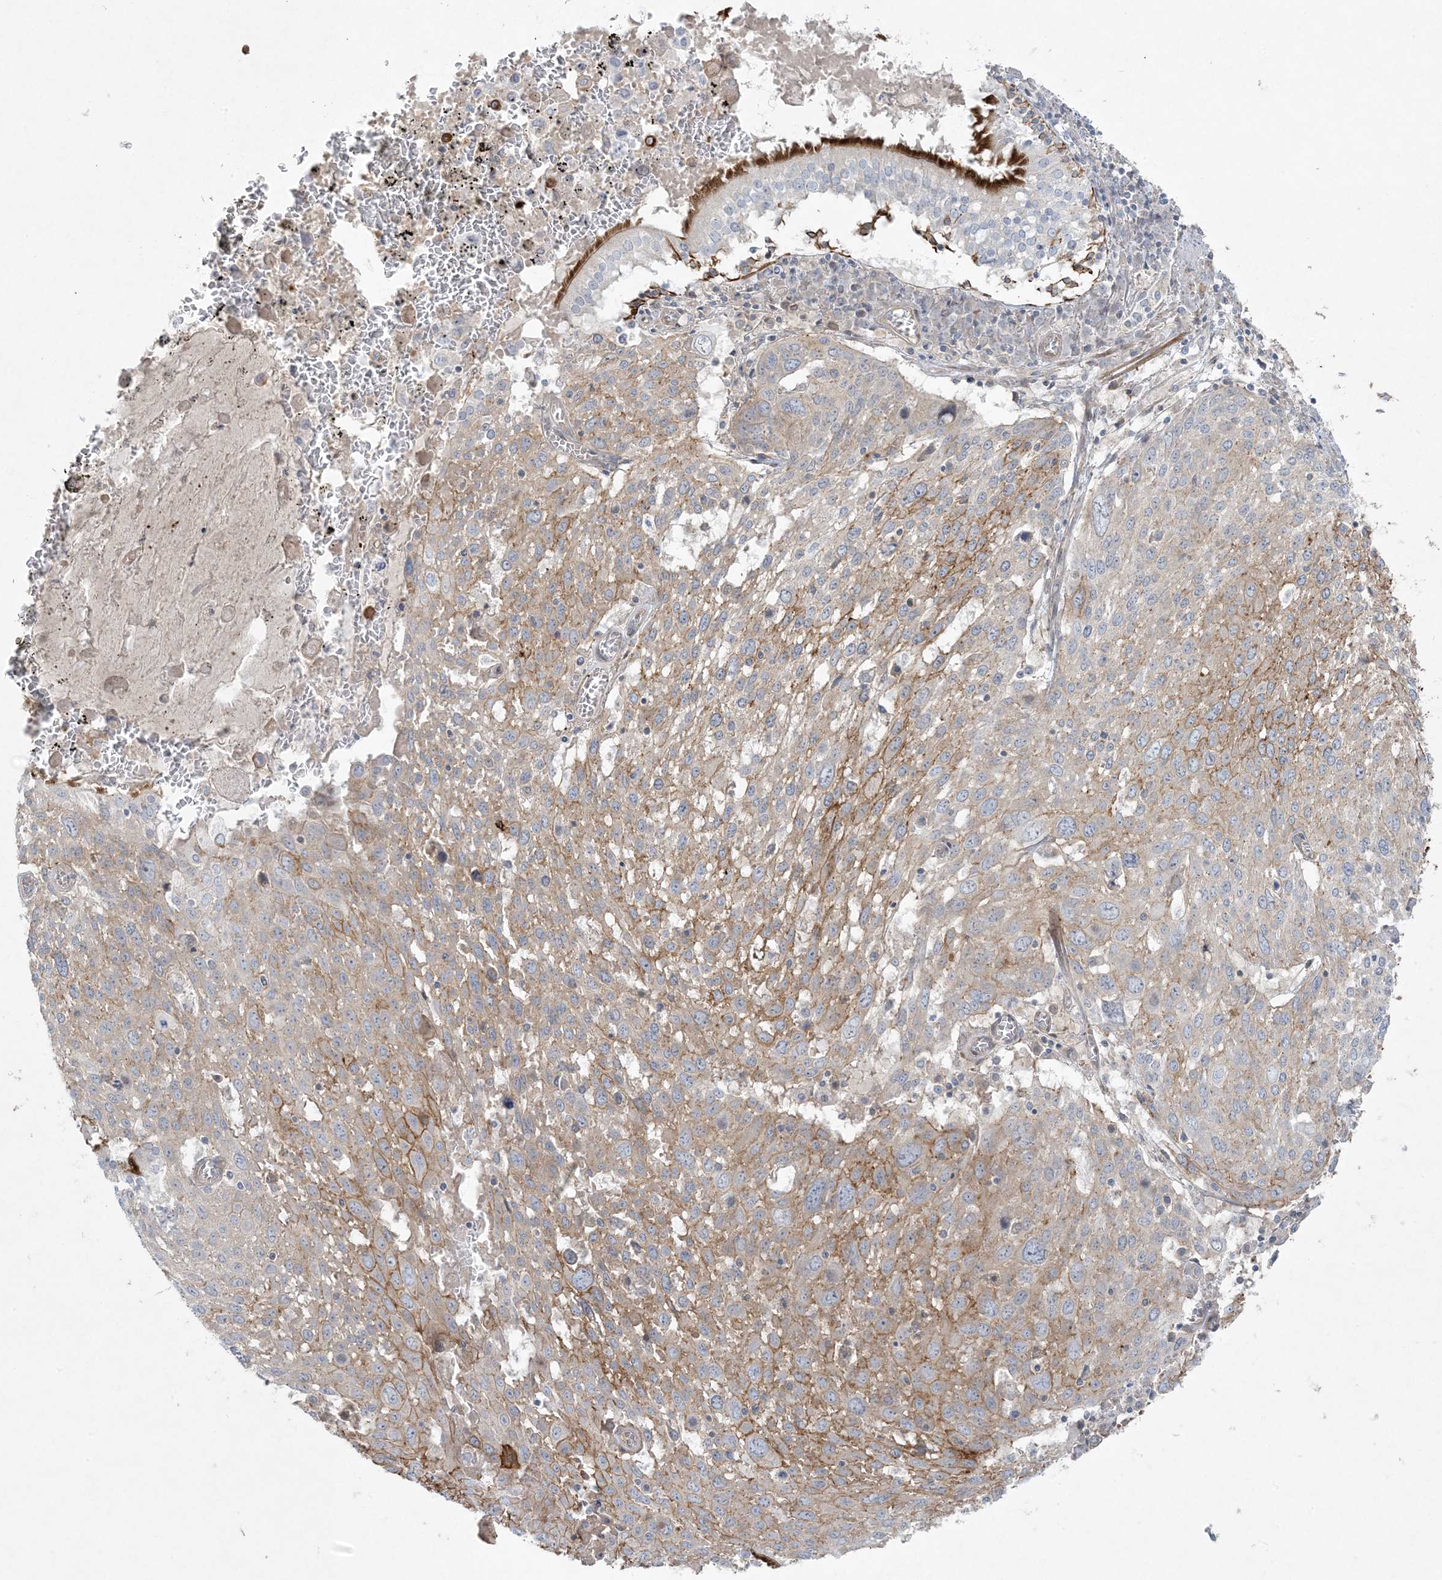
{"staining": {"intensity": "moderate", "quantity": ">75%", "location": "cytoplasmic/membranous"}, "tissue": "lung cancer", "cell_type": "Tumor cells", "image_type": "cancer", "snomed": [{"axis": "morphology", "description": "Squamous cell carcinoma, NOS"}, {"axis": "topography", "description": "Lung"}], "caption": "The immunohistochemical stain labels moderate cytoplasmic/membranous staining in tumor cells of lung cancer (squamous cell carcinoma) tissue. Immunohistochemistry (ihc) stains the protein in brown and the nuclei are stained blue.", "gene": "PIK3R4", "patient": {"sex": "male", "age": 65}}